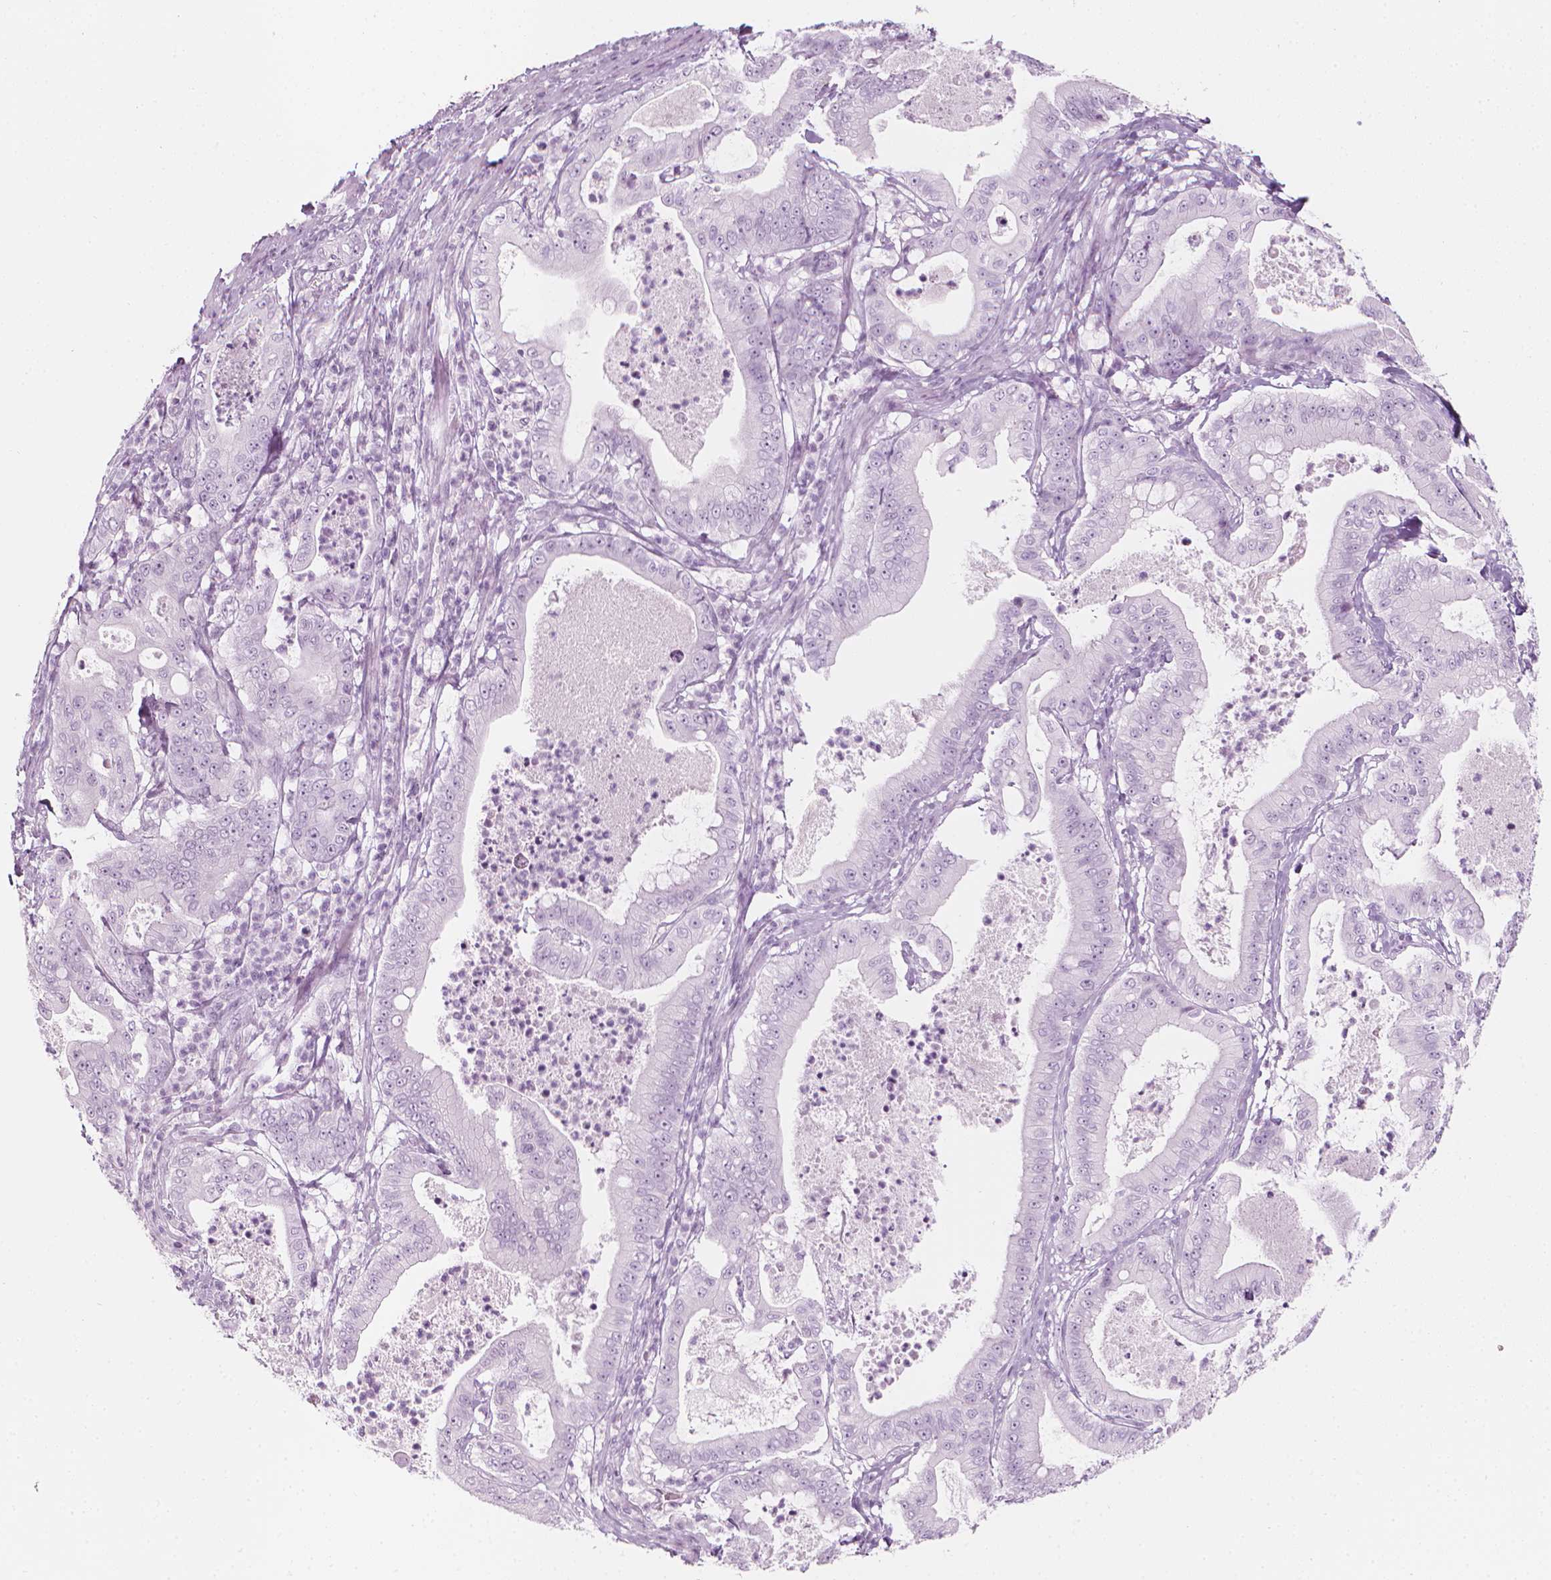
{"staining": {"intensity": "negative", "quantity": "none", "location": "none"}, "tissue": "pancreatic cancer", "cell_type": "Tumor cells", "image_type": "cancer", "snomed": [{"axis": "morphology", "description": "Adenocarcinoma, NOS"}, {"axis": "topography", "description": "Pancreas"}], "caption": "This is an immunohistochemistry (IHC) histopathology image of human pancreatic cancer (adenocarcinoma). There is no staining in tumor cells.", "gene": "SCG3", "patient": {"sex": "male", "age": 71}}